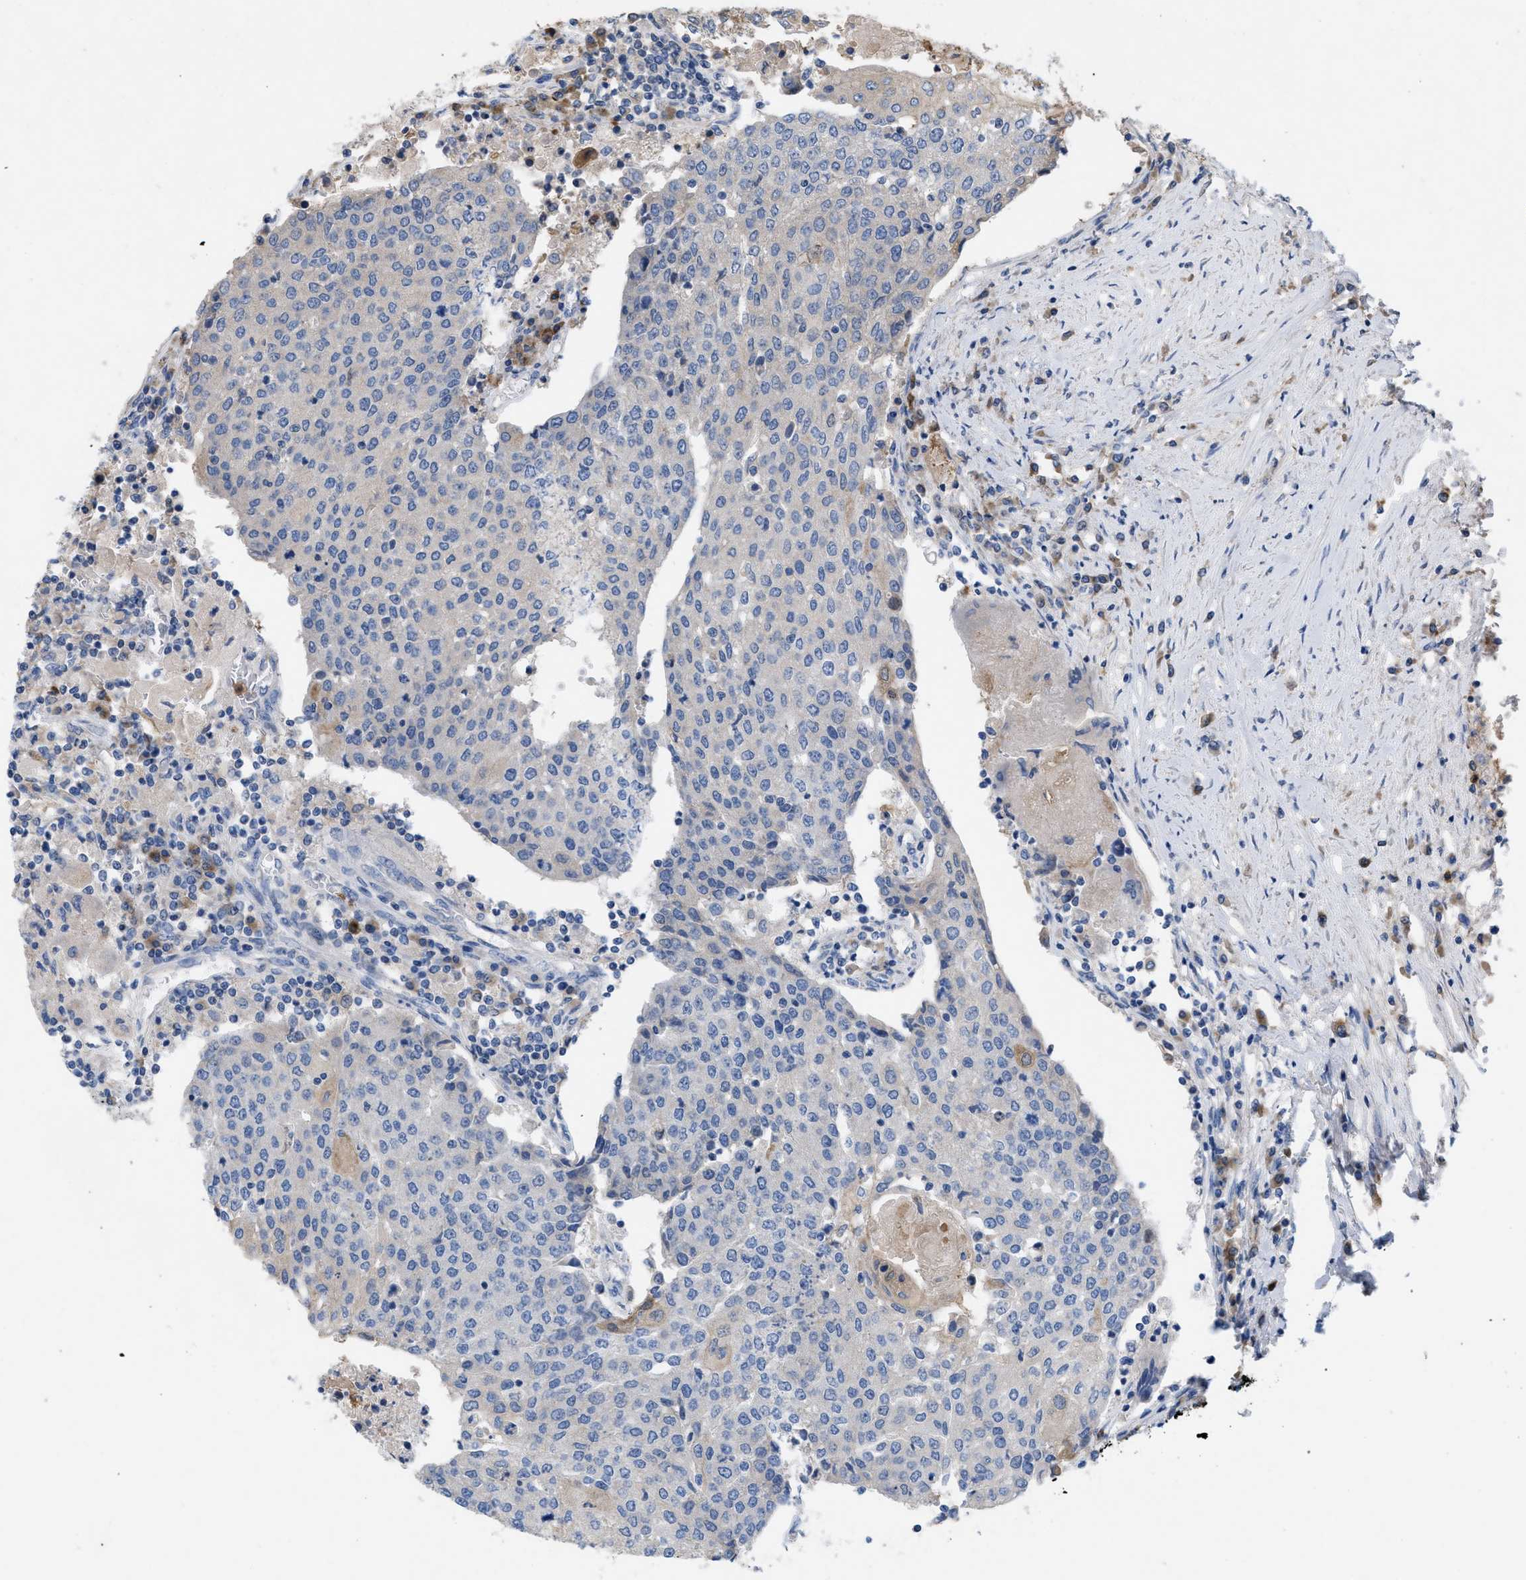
{"staining": {"intensity": "negative", "quantity": "none", "location": "none"}, "tissue": "urothelial cancer", "cell_type": "Tumor cells", "image_type": "cancer", "snomed": [{"axis": "morphology", "description": "Urothelial carcinoma, High grade"}, {"axis": "topography", "description": "Urinary bladder"}], "caption": "Immunohistochemistry (IHC) of urothelial cancer exhibits no positivity in tumor cells. (DAB immunohistochemistry, high magnification).", "gene": "PLPPR5", "patient": {"sex": "female", "age": 85}}